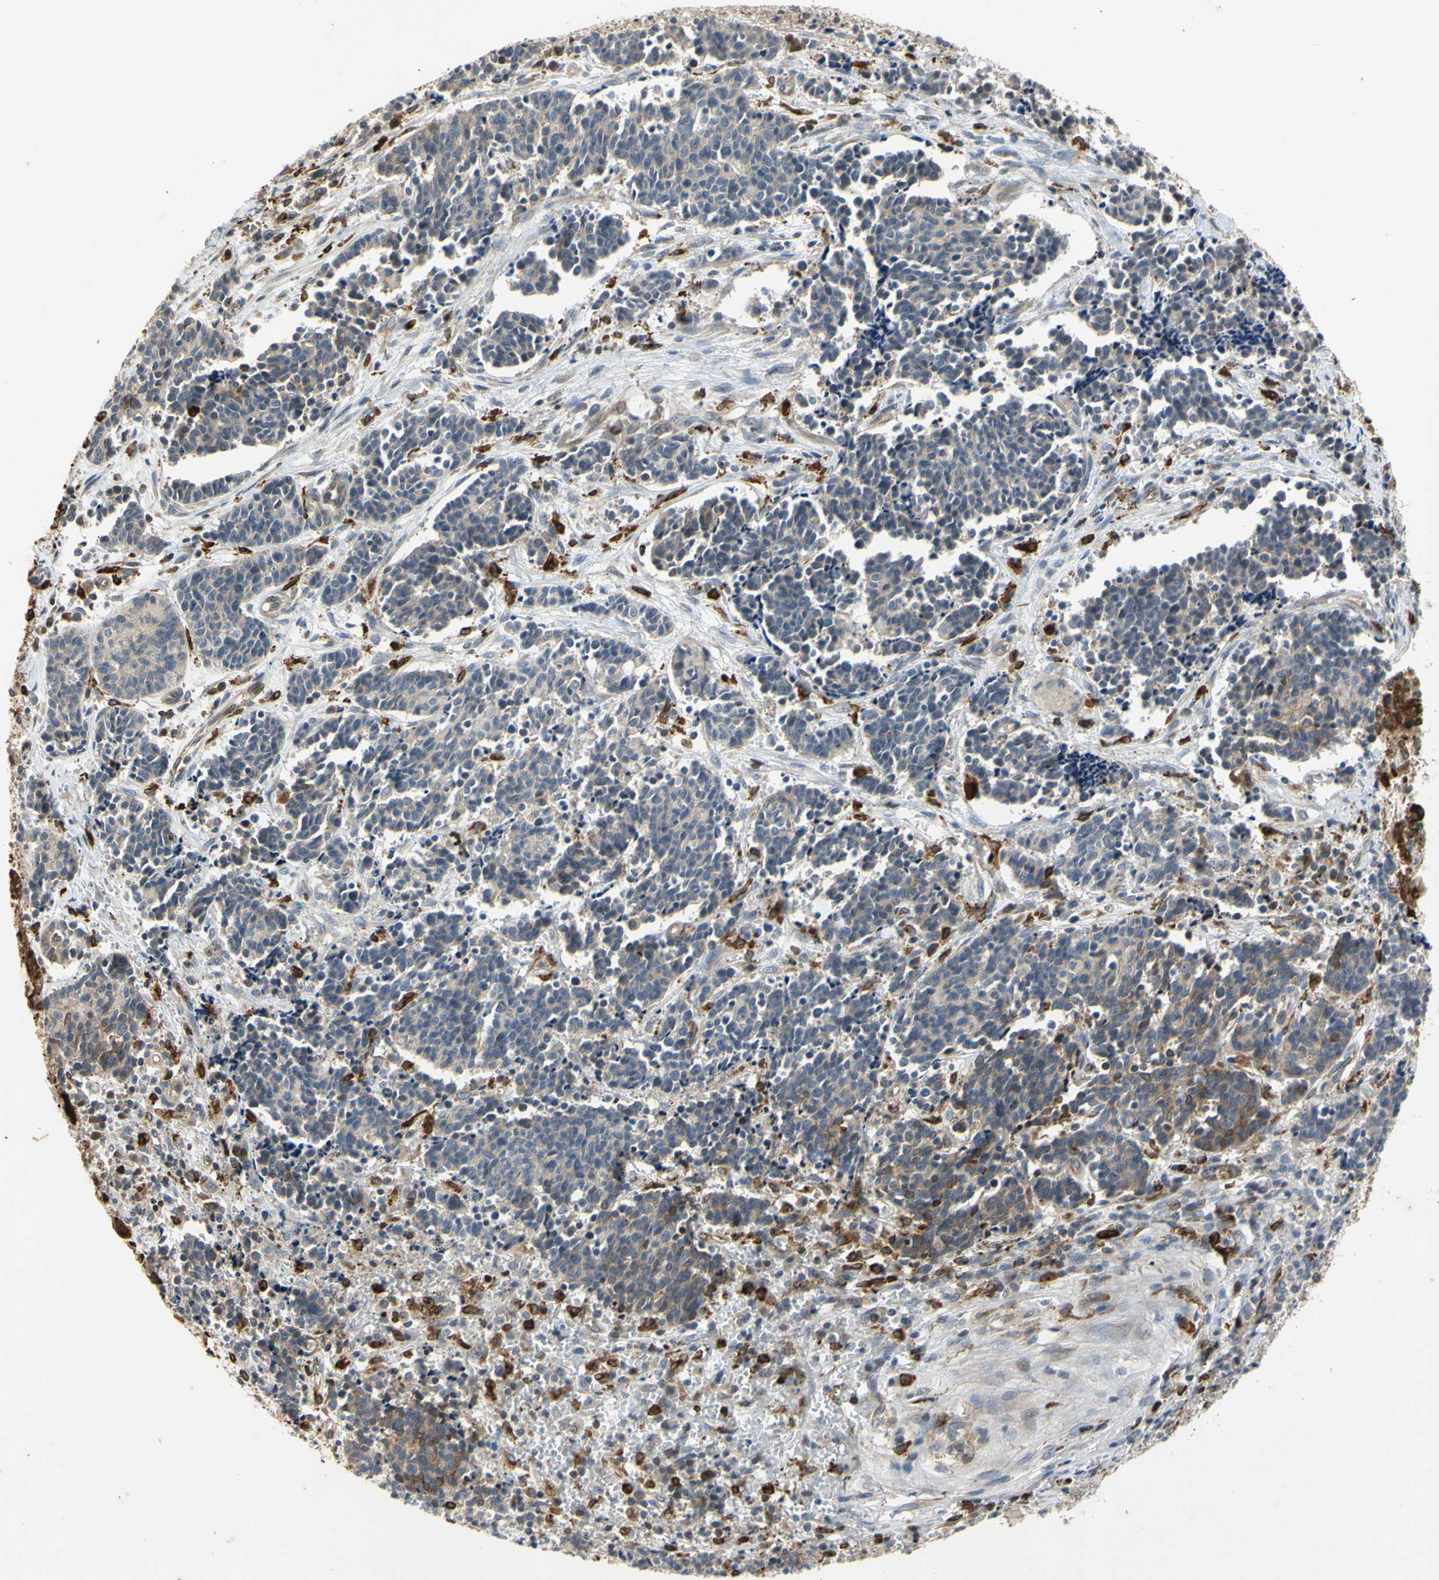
{"staining": {"intensity": "weak", "quantity": ">75%", "location": "cytoplasmic/membranous"}, "tissue": "cervical cancer", "cell_type": "Tumor cells", "image_type": "cancer", "snomed": [{"axis": "morphology", "description": "Squamous cell carcinoma, NOS"}, {"axis": "topography", "description": "Cervix"}], "caption": "High-power microscopy captured an immunohistochemistry (IHC) micrograph of cervical cancer (squamous cell carcinoma), revealing weak cytoplasmic/membranous expression in approximately >75% of tumor cells. Nuclei are stained in blue.", "gene": "PLXNA2", "patient": {"sex": "female", "age": 35}}